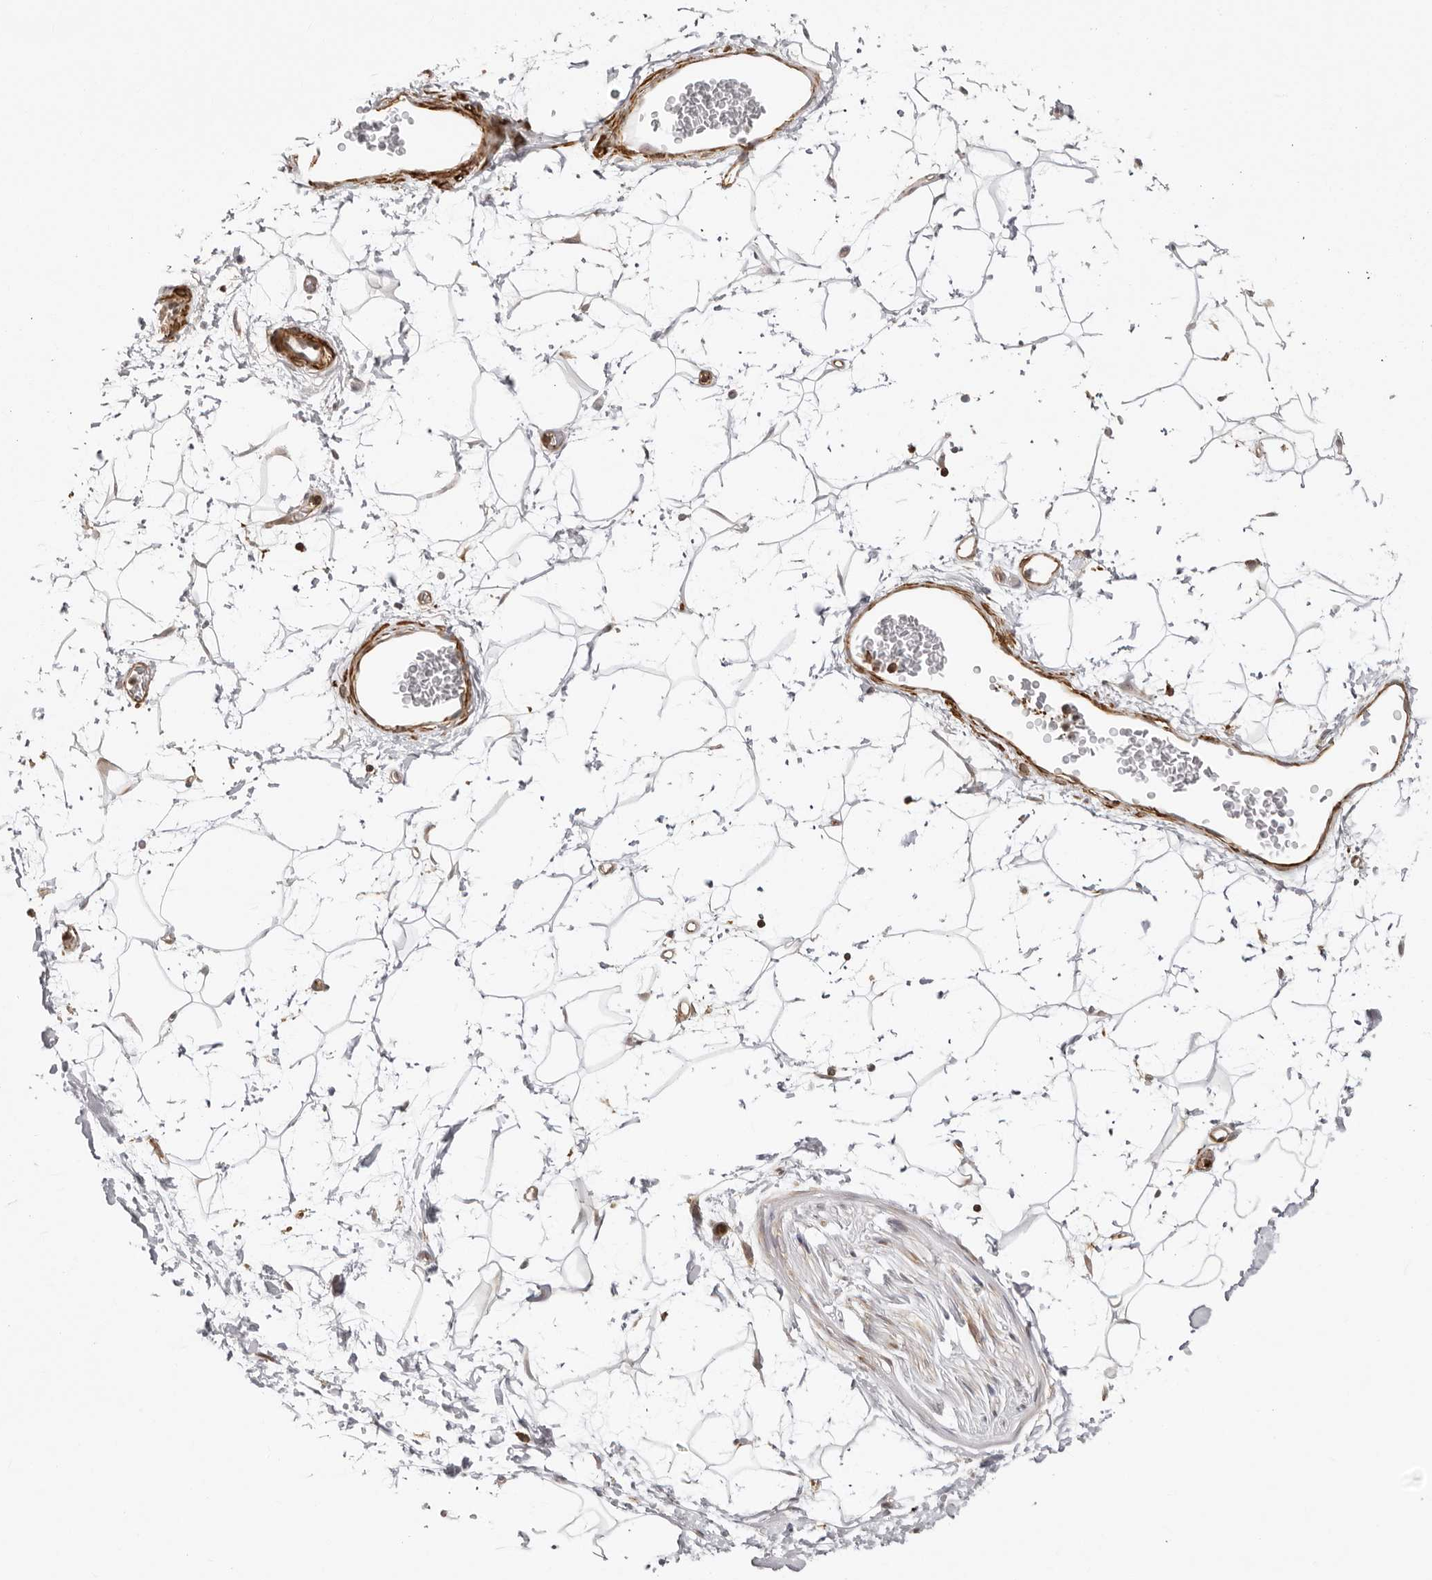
{"staining": {"intensity": "weak", "quantity": "<25%", "location": "cytoplasmic/membranous"}, "tissue": "adipose tissue", "cell_type": "Adipocytes", "image_type": "normal", "snomed": [{"axis": "morphology", "description": "Normal tissue, NOS"}, {"axis": "topography", "description": "Soft tissue"}], "caption": "A photomicrograph of adipose tissue stained for a protein shows no brown staining in adipocytes.", "gene": "UNK", "patient": {"sex": "male", "age": 72}}